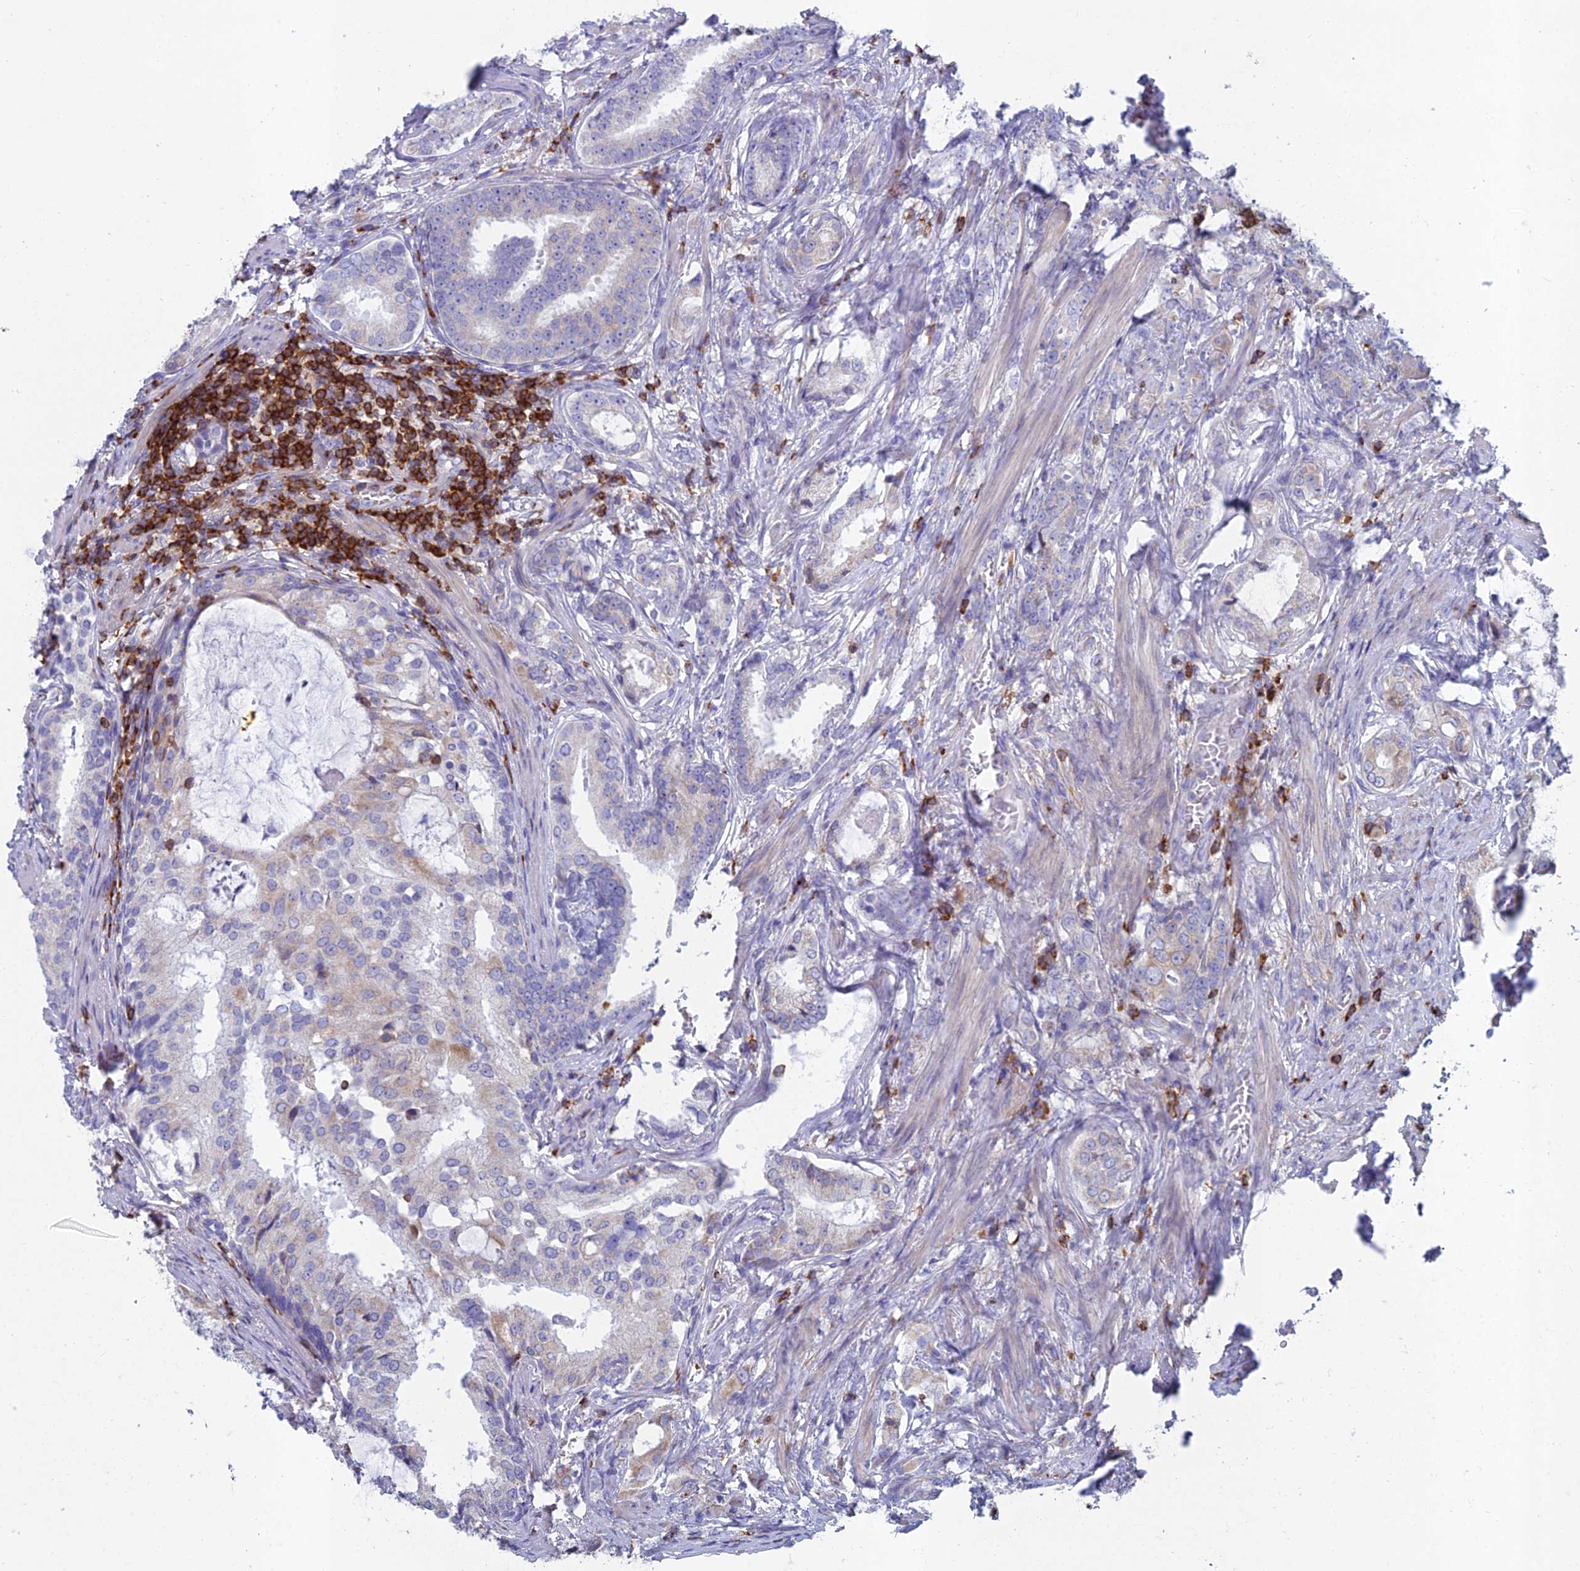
{"staining": {"intensity": "negative", "quantity": "none", "location": "none"}, "tissue": "prostate cancer", "cell_type": "Tumor cells", "image_type": "cancer", "snomed": [{"axis": "morphology", "description": "Adenocarcinoma, Low grade"}, {"axis": "topography", "description": "Prostate"}], "caption": "Tumor cells are negative for brown protein staining in low-grade adenocarcinoma (prostate).", "gene": "ABI3BP", "patient": {"sex": "male", "age": 71}}